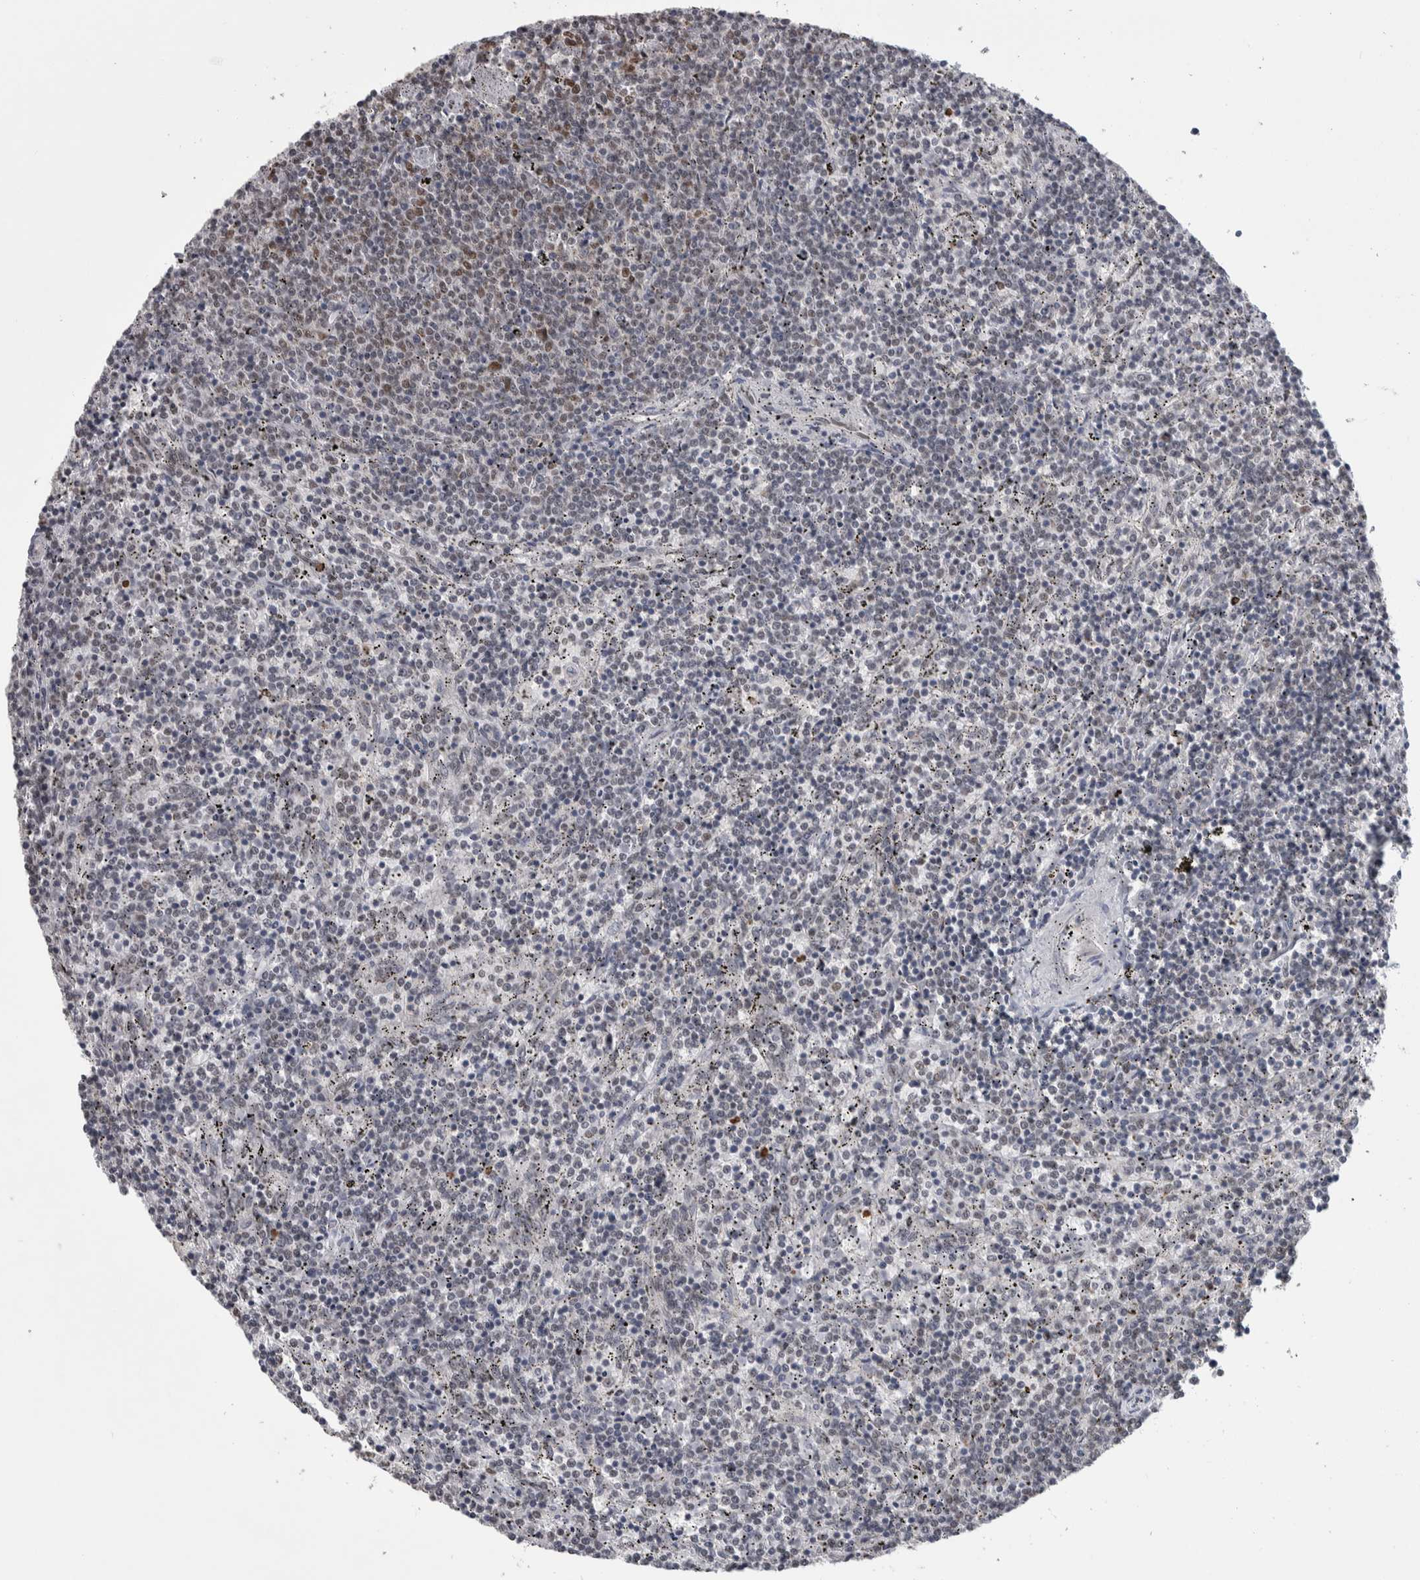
{"staining": {"intensity": "weak", "quantity": "25%-75%", "location": "nuclear"}, "tissue": "lymphoma", "cell_type": "Tumor cells", "image_type": "cancer", "snomed": [{"axis": "morphology", "description": "Malignant lymphoma, non-Hodgkin's type, Low grade"}, {"axis": "topography", "description": "Spleen"}], "caption": "This histopathology image displays lymphoma stained with immunohistochemistry (IHC) to label a protein in brown. The nuclear of tumor cells show weak positivity for the protein. Nuclei are counter-stained blue.", "gene": "HEXIM2", "patient": {"sex": "female", "age": 50}}